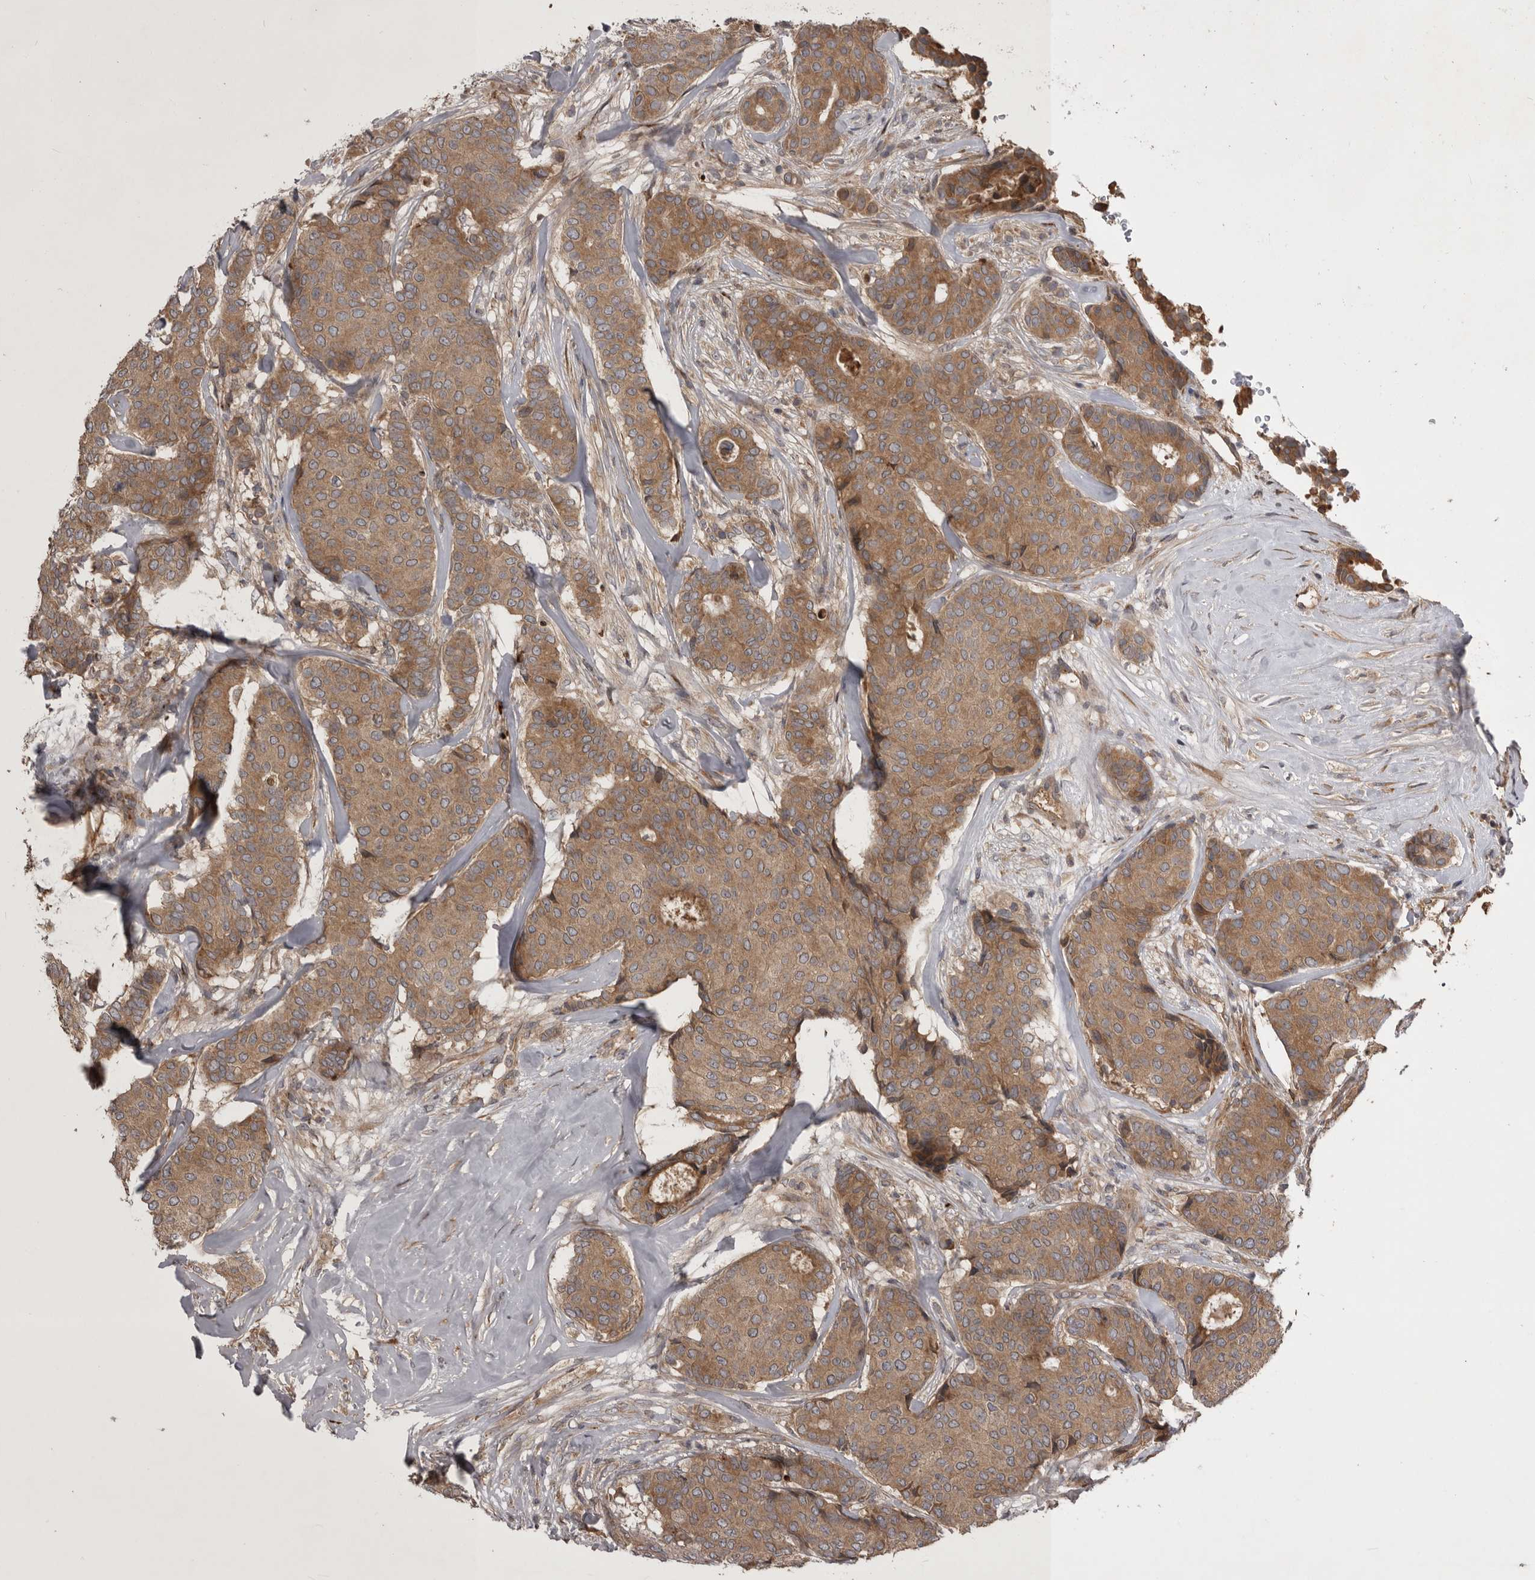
{"staining": {"intensity": "moderate", "quantity": ">75%", "location": "cytoplasmic/membranous"}, "tissue": "breast cancer", "cell_type": "Tumor cells", "image_type": "cancer", "snomed": [{"axis": "morphology", "description": "Duct carcinoma"}, {"axis": "topography", "description": "Breast"}], "caption": "Immunohistochemical staining of human breast intraductal carcinoma displays medium levels of moderate cytoplasmic/membranous expression in approximately >75% of tumor cells. The staining was performed using DAB, with brown indicating positive protein expression. Nuclei are stained blue with hematoxylin.", "gene": "RAB3GAP2", "patient": {"sex": "female", "age": 75}}